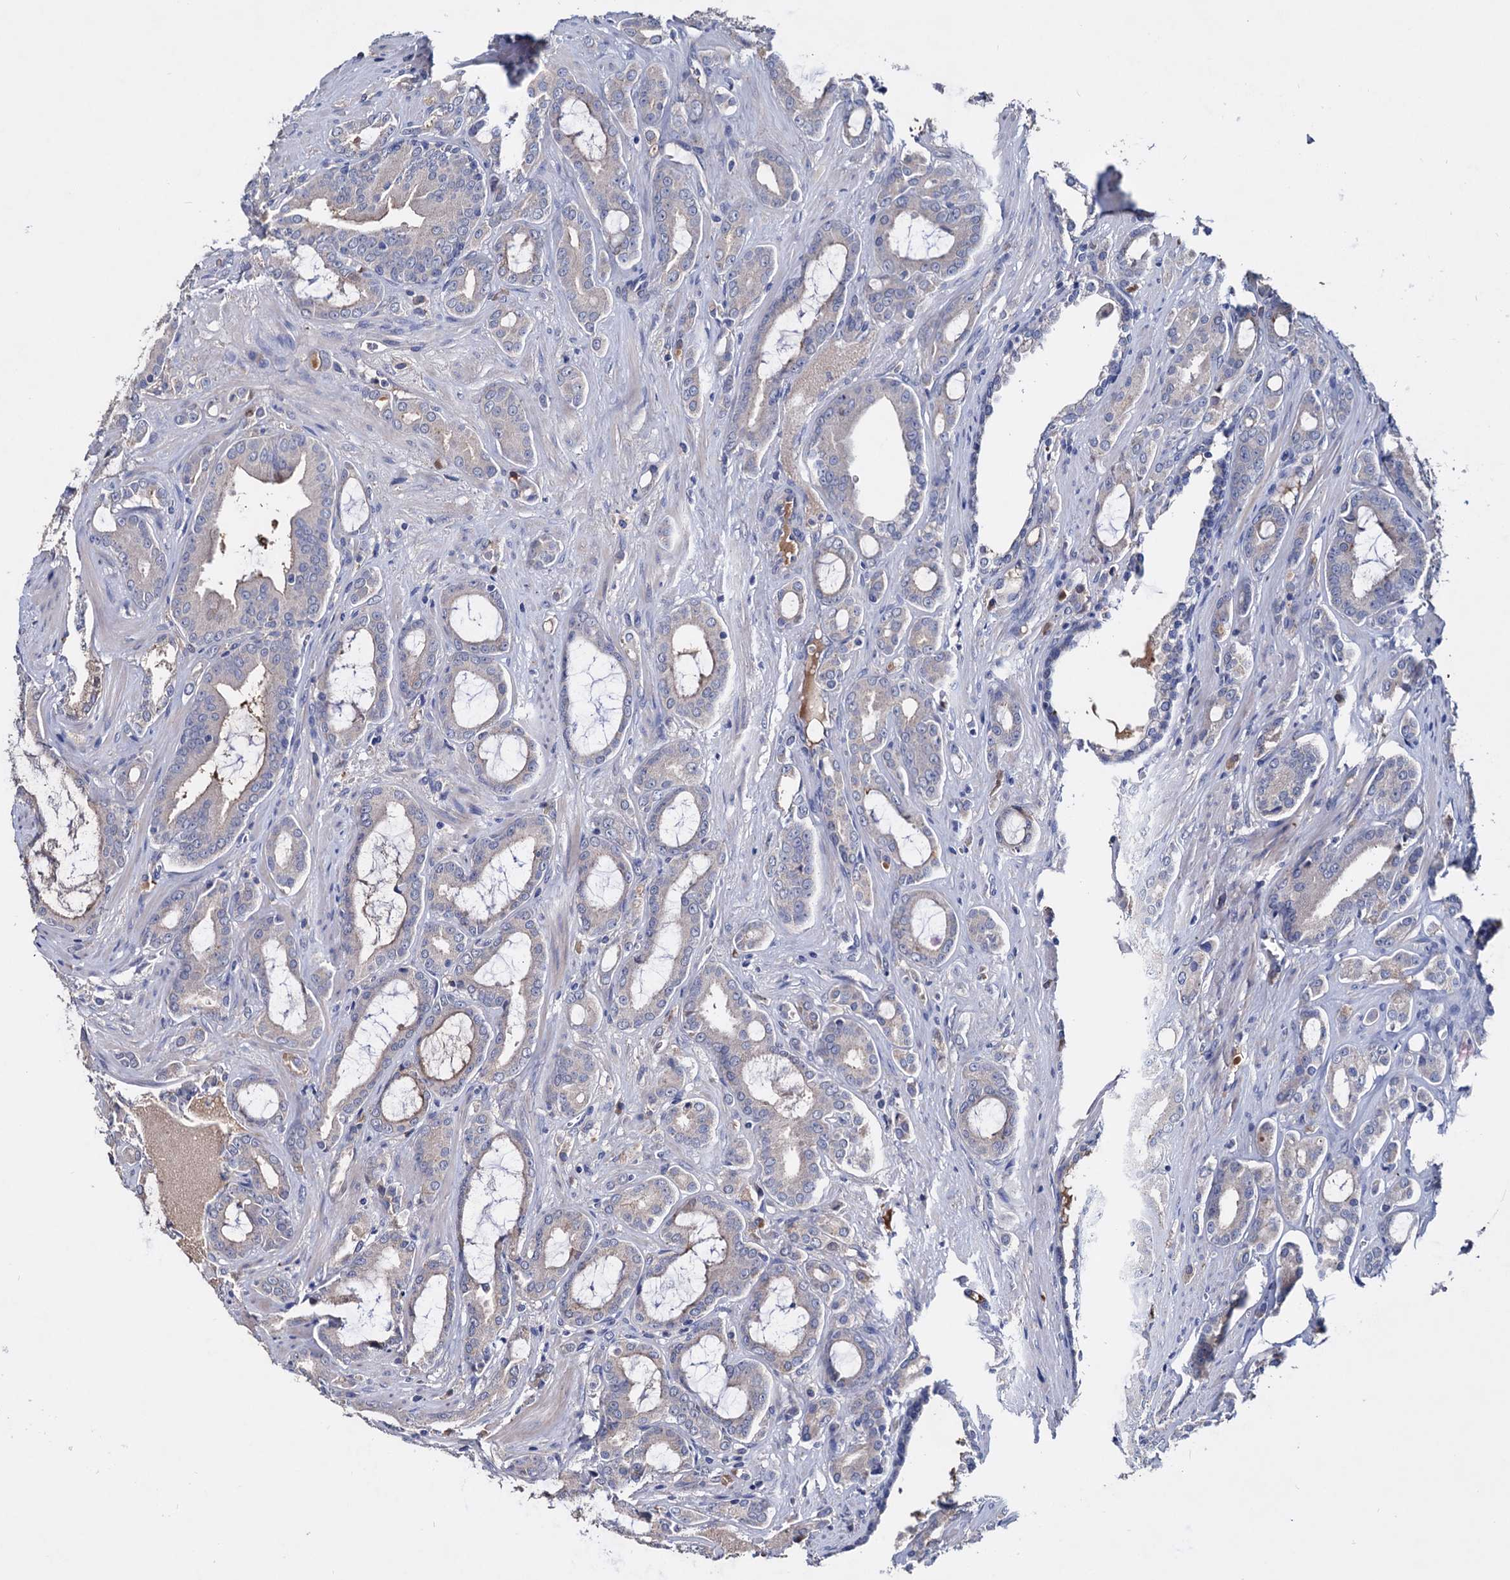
{"staining": {"intensity": "negative", "quantity": "none", "location": "none"}, "tissue": "prostate cancer", "cell_type": "Tumor cells", "image_type": "cancer", "snomed": [{"axis": "morphology", "description": "Adenocarcinoma, High grade"}, {"axis": "topography", "description": "Prostate"}], "caption": "This is an immunohistochemistry (IHC) image of prostate adenocarcinoma (high-grade). There is no positivity in tumor cells.", "gene": "NPAS4", "patient": {"sex": "male", "age": 72}}